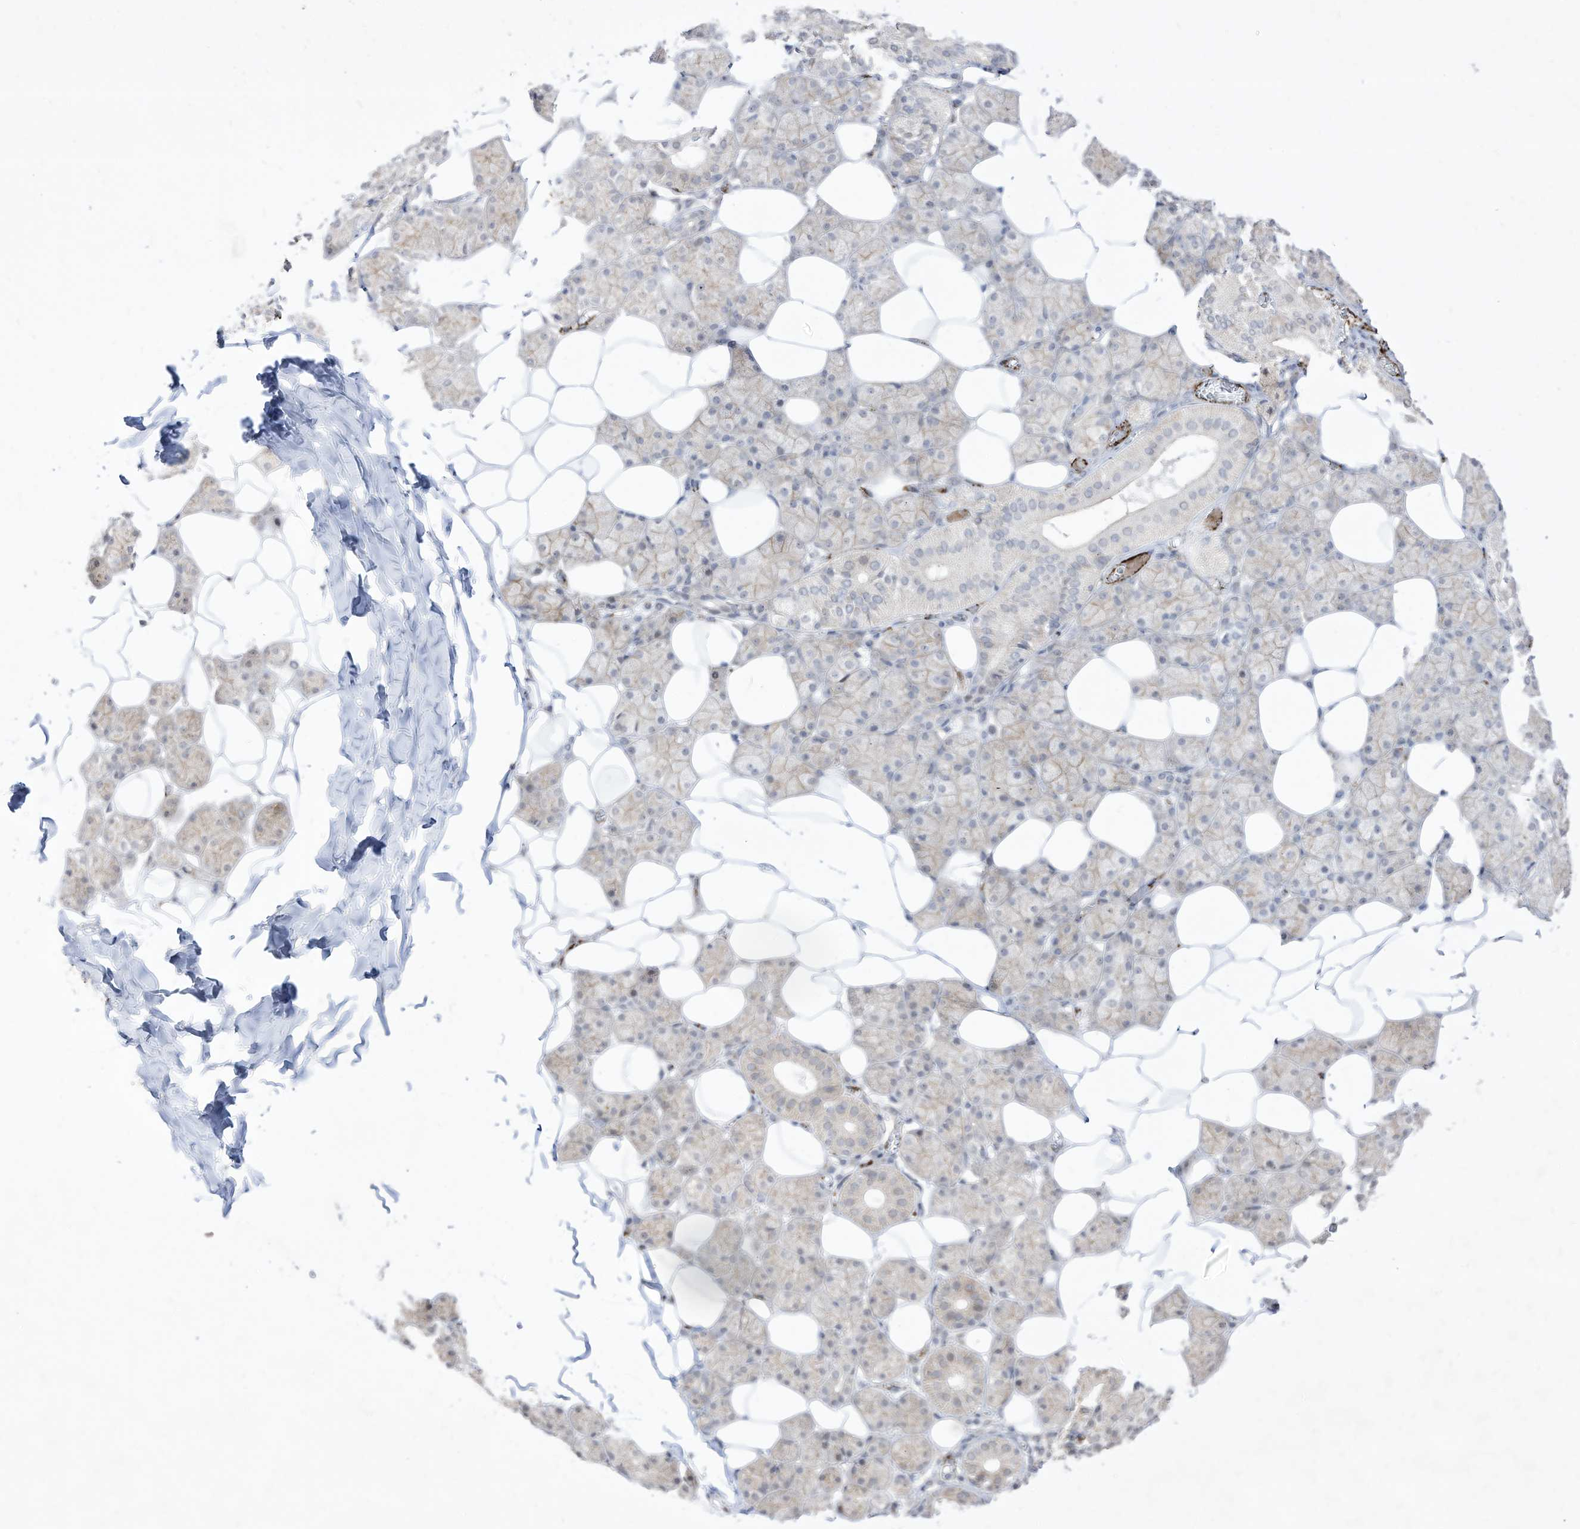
{"staining": {"intensity": "weak", "quantity": "<25%", "location": "cytoplasmic/membranous,nuclear"}, "tissue": "salivary gland", "cell_type": "Glandular cells", "image_type": "normal", "snomed": [{"axis": "morphology", "description": "Normal tissue, NOS"}, {"axis": "topography", "description": "Salivary gland"}], "caption": "The micrograph demonstrates no staining of glandular cells in unremarkable salivary gland.", "gene": "ZGRF1", "patient": {"sex": "female", "age": 33}}